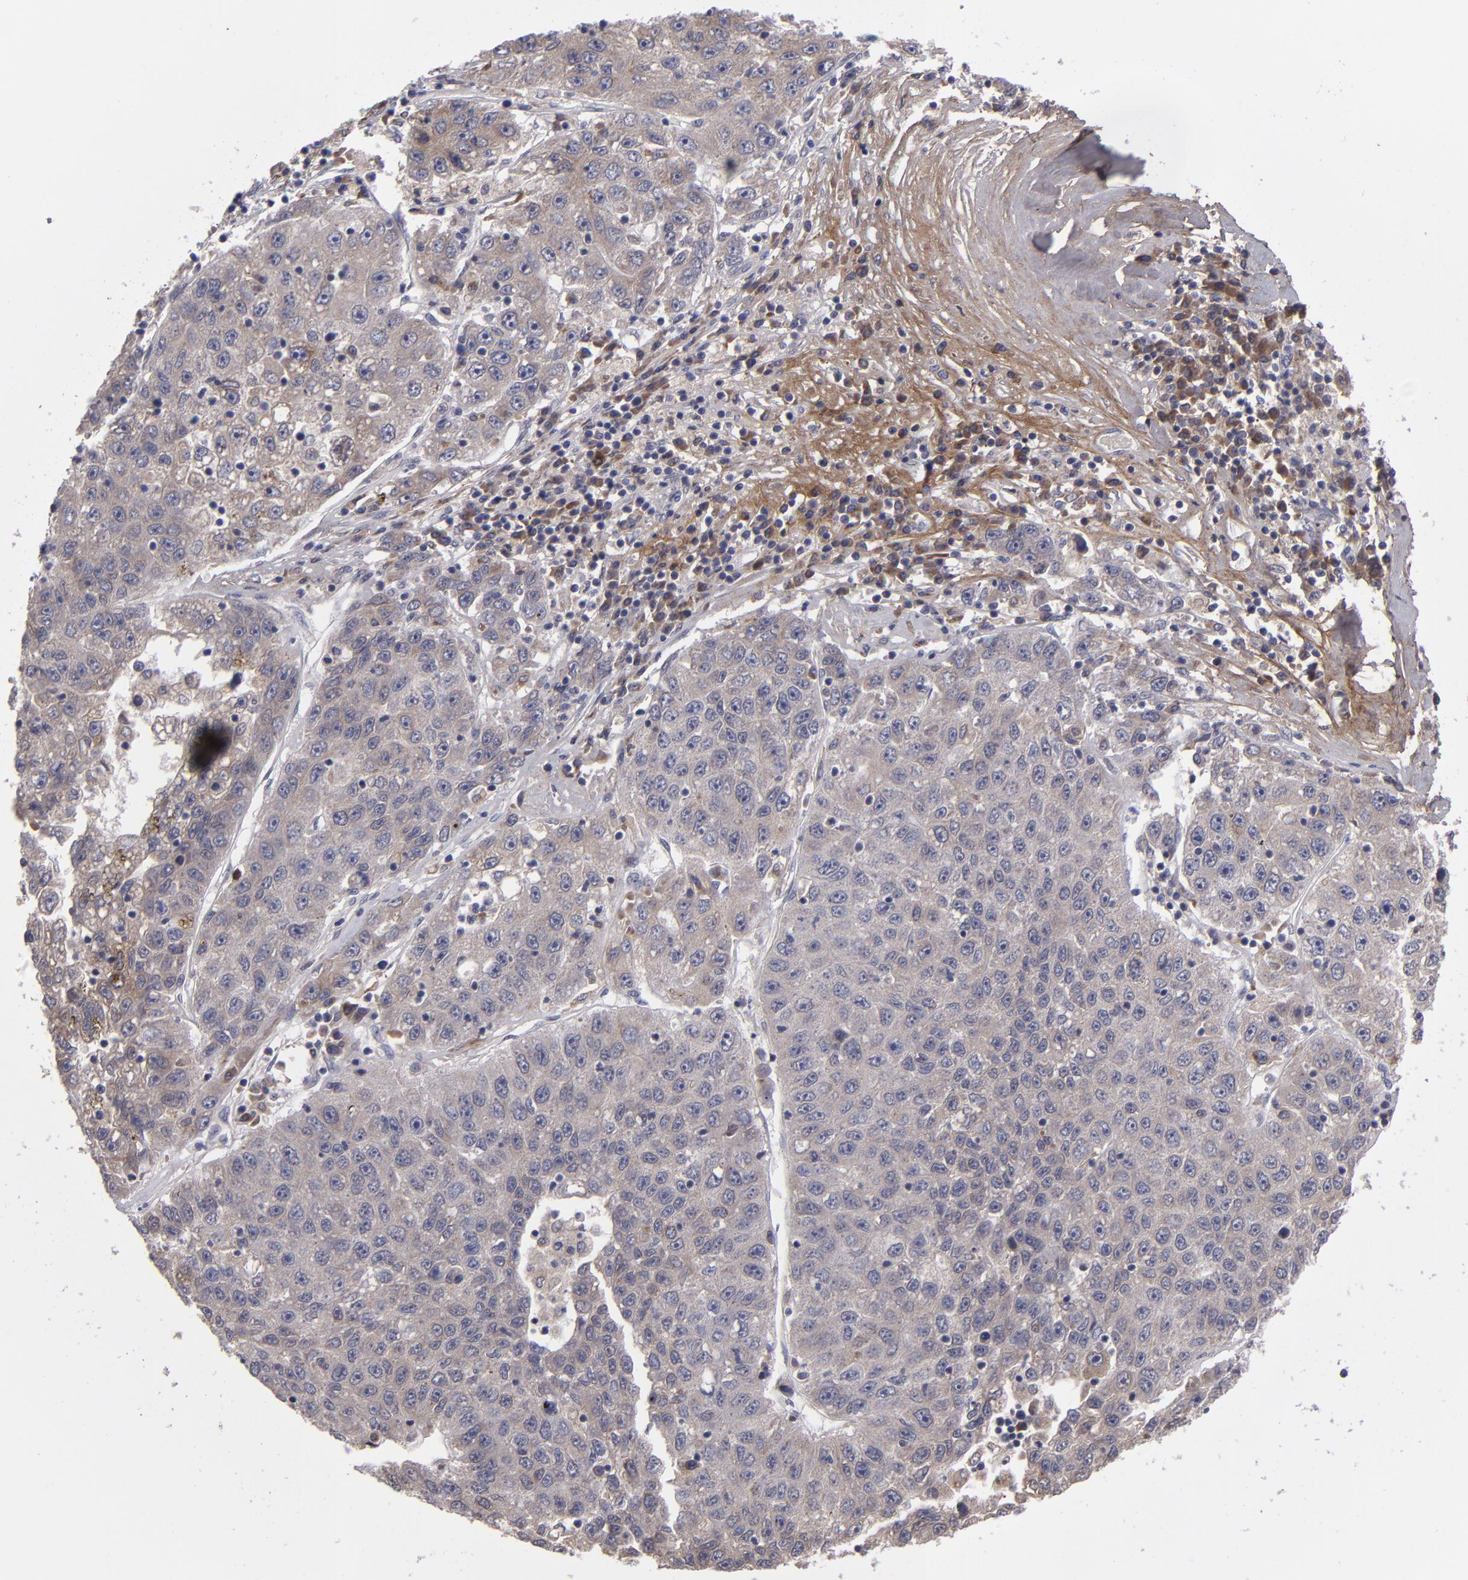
{"staining": {"intensity": "weak", "quantity": ">75%", "location": "cytoplasmic/membranous"}, "tissue": "liver cancer", "cell_type": "Tumor cells", "image_type": "cancer", "snomed": [{"axis": "morphology", "description": "Carcinoma, Hepatocellular, NOS"}, {"axis": "topography", "description": "Liver"}], "caption": "A brown stain labels weak cytoplasmic/membranous expression of a protein in human liver hepatocellular carcinoma tumor cells.", "gene": "IL12A", "patient": {"sex": "male", "age": 49}}